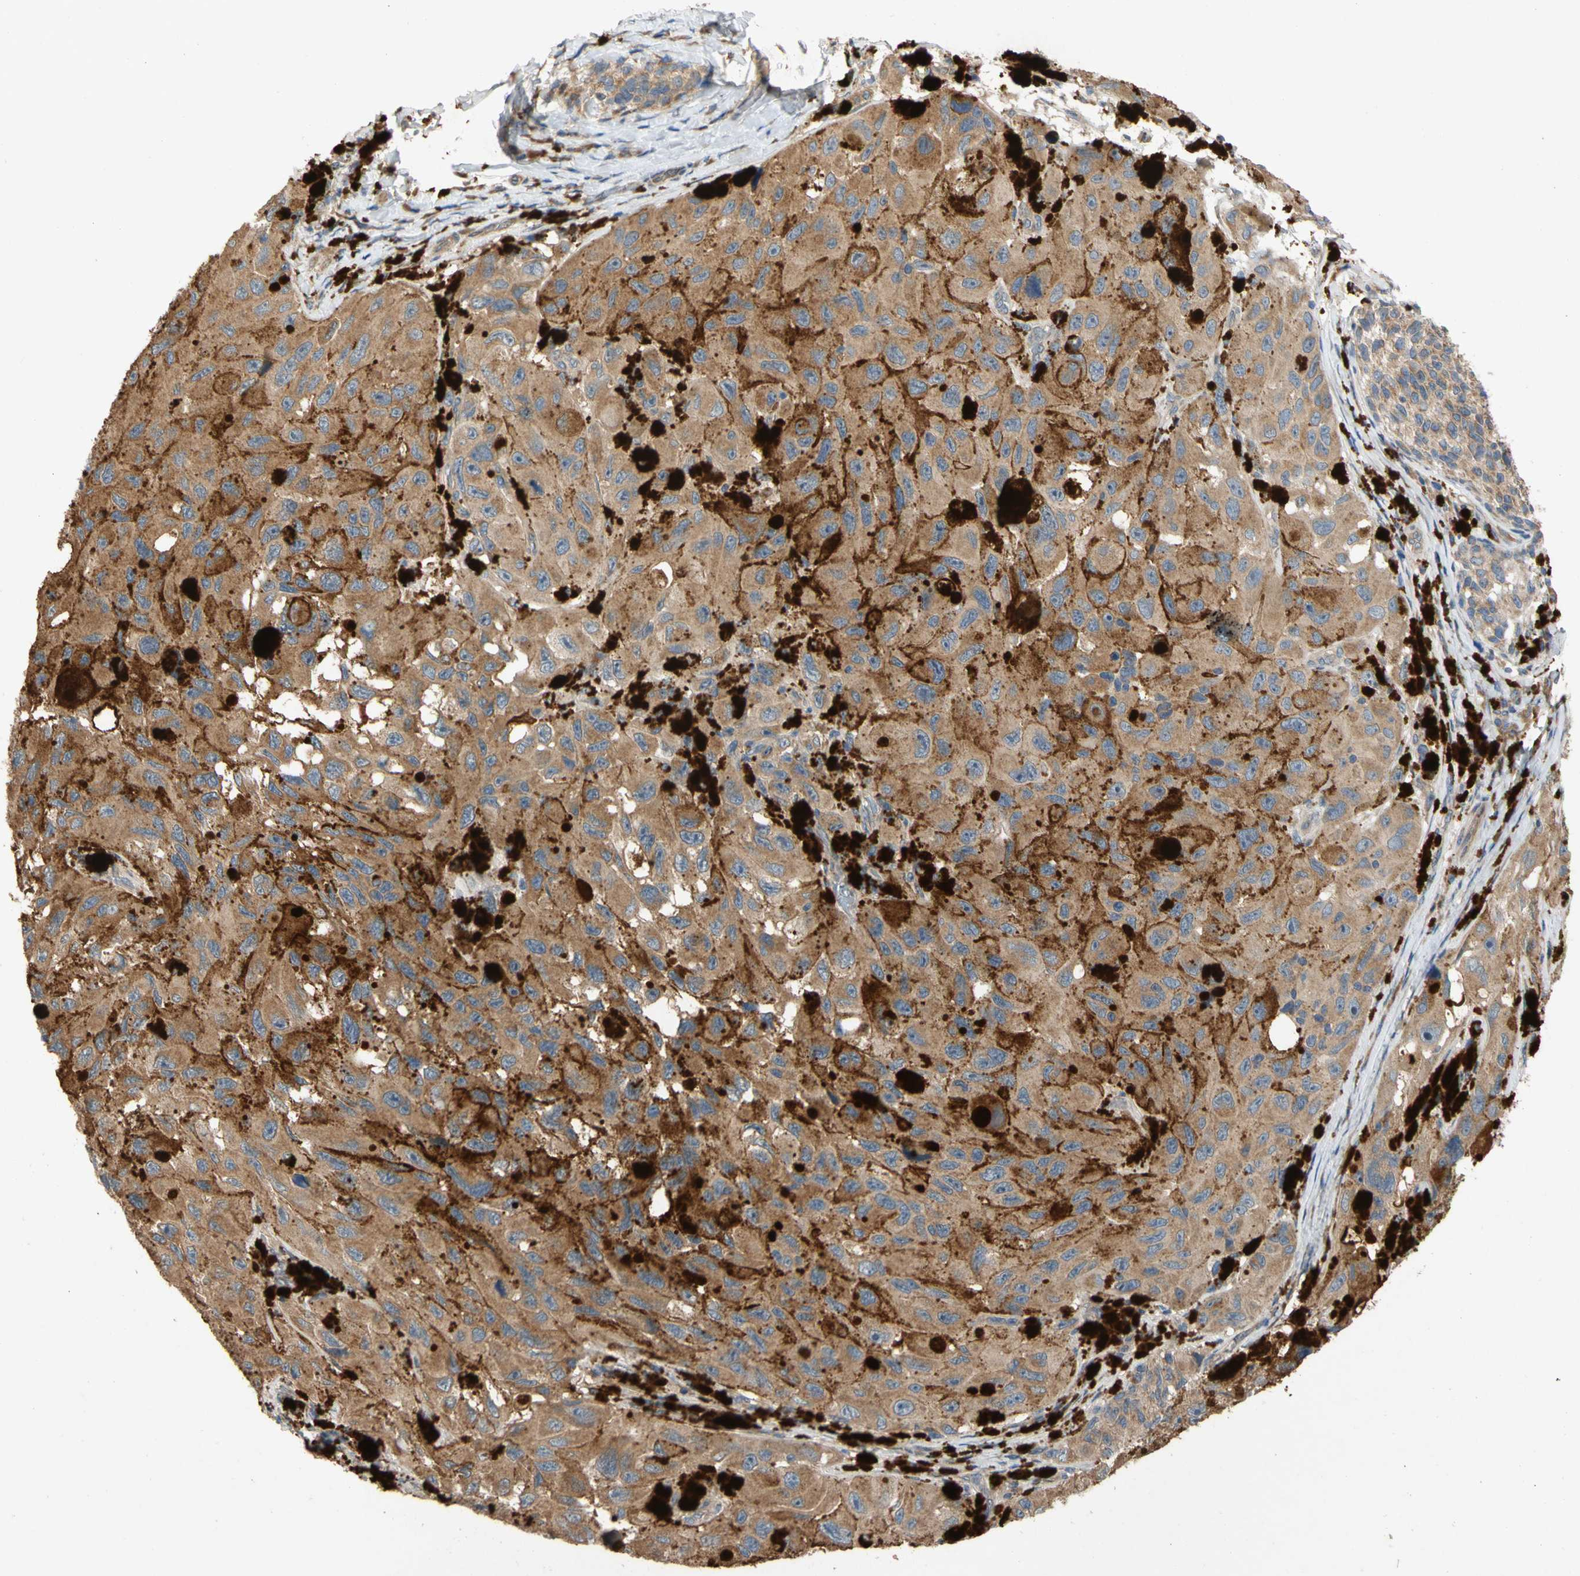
{"staining": {"intensity": "moderate", "quantity": ">75%", "location": "cytoplasmic/membranous"}, "tissue": "melanoma", "cell_type": "Tumor cells", "image_type": "cancer", "snomed": [{"axis": "morphology", "description": "Malignant melanoma, NOS"}, {"axis": "topography", "description": "Skin"}], "caption": "IHC histopathology image of neoplastic tissue: malignant melanoma stained using IHC displays medium levels of moderate protein expression localized specifically in the cytoplasmic/membranous of tumor cells, appearing as a cytoplasmic/membranous brown color.", "gene": "MBTPS2", "patient": {"sex": "female", "age": 73}}